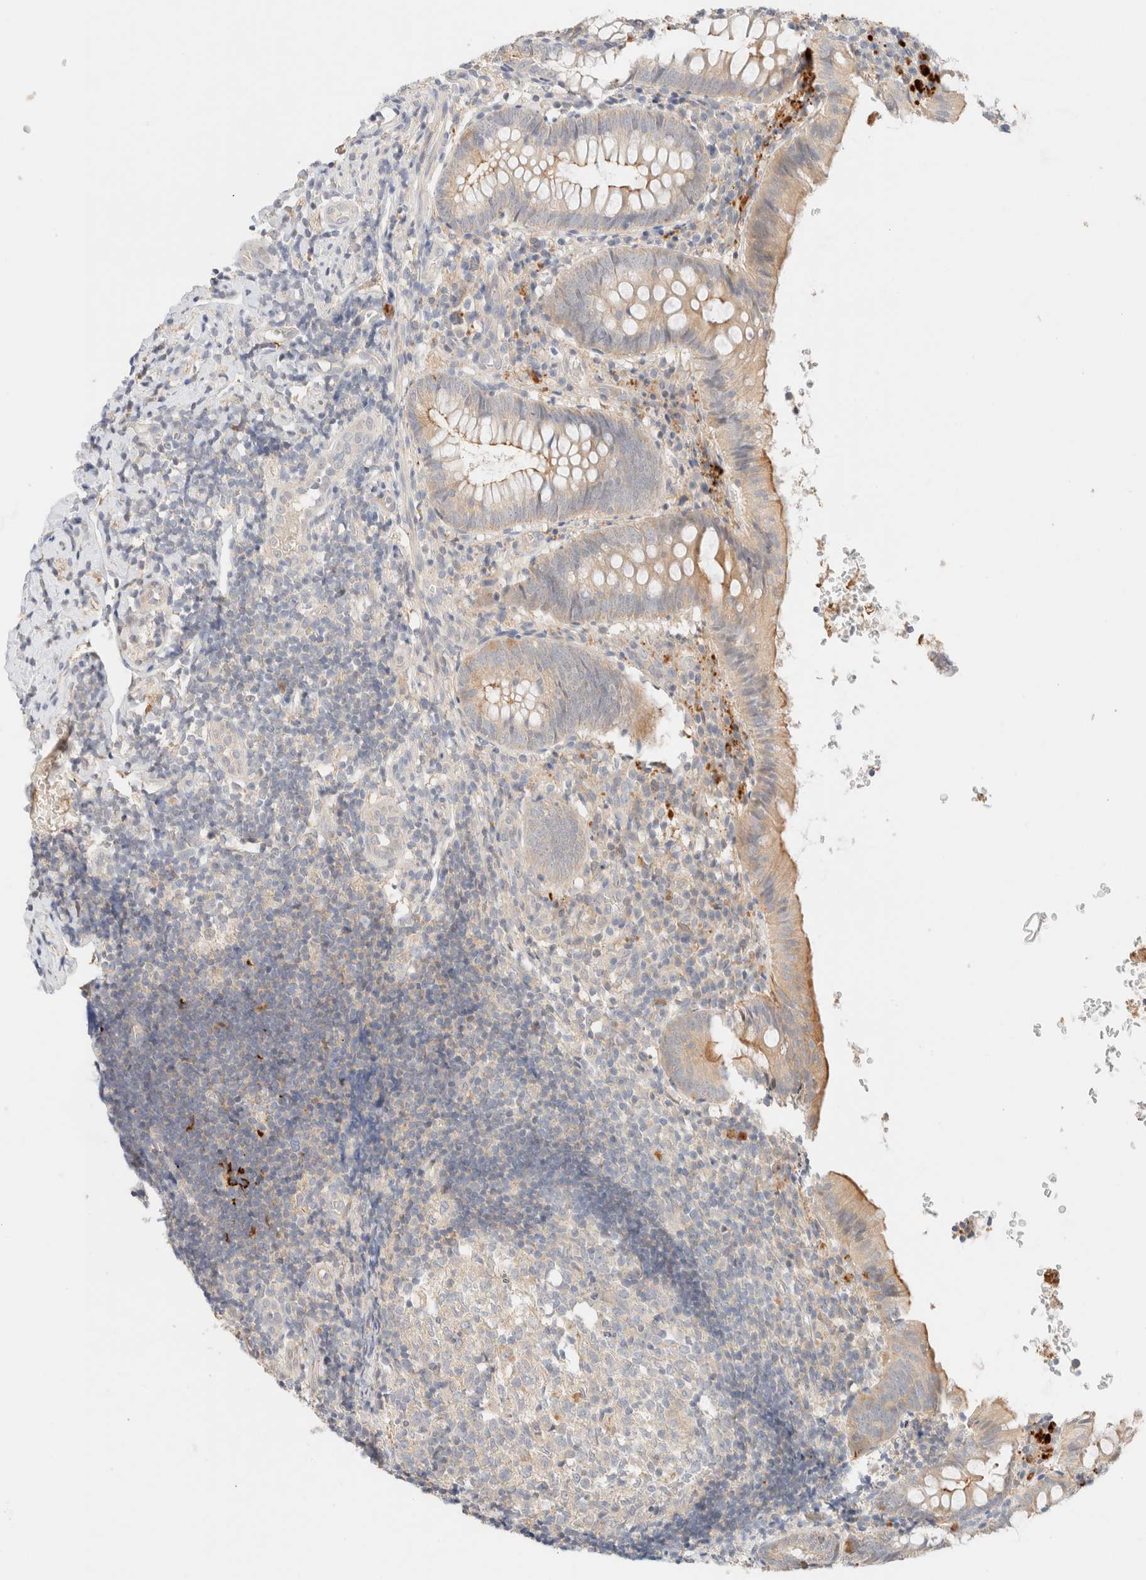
{"staining": {"intensity": "moderate", "quantity": ">75%", "location": "cytoplasmic/membranous"}, "tissue": "appendix", "cell_type": "Glandular cells", "image_type": "normal", "snomed": [{"axis": "morphology", "description": "Normal tissue, NOS"}, {"axis": "topography", "description": "Appendix"}], "caption": "Moderate cytoplasmic/membranous positivity is appreciated in approximately >75% of glandular cells in normal appendix. The staining was performed using DAB (3,3'-diaminobenzidine) to visualize the protein expression in brown, while the nuclei were stained in blue with hematoxylin (Magnification: 20x).", "gene": "SGSM2", "patient": {"sex": "male", "age": 8}}